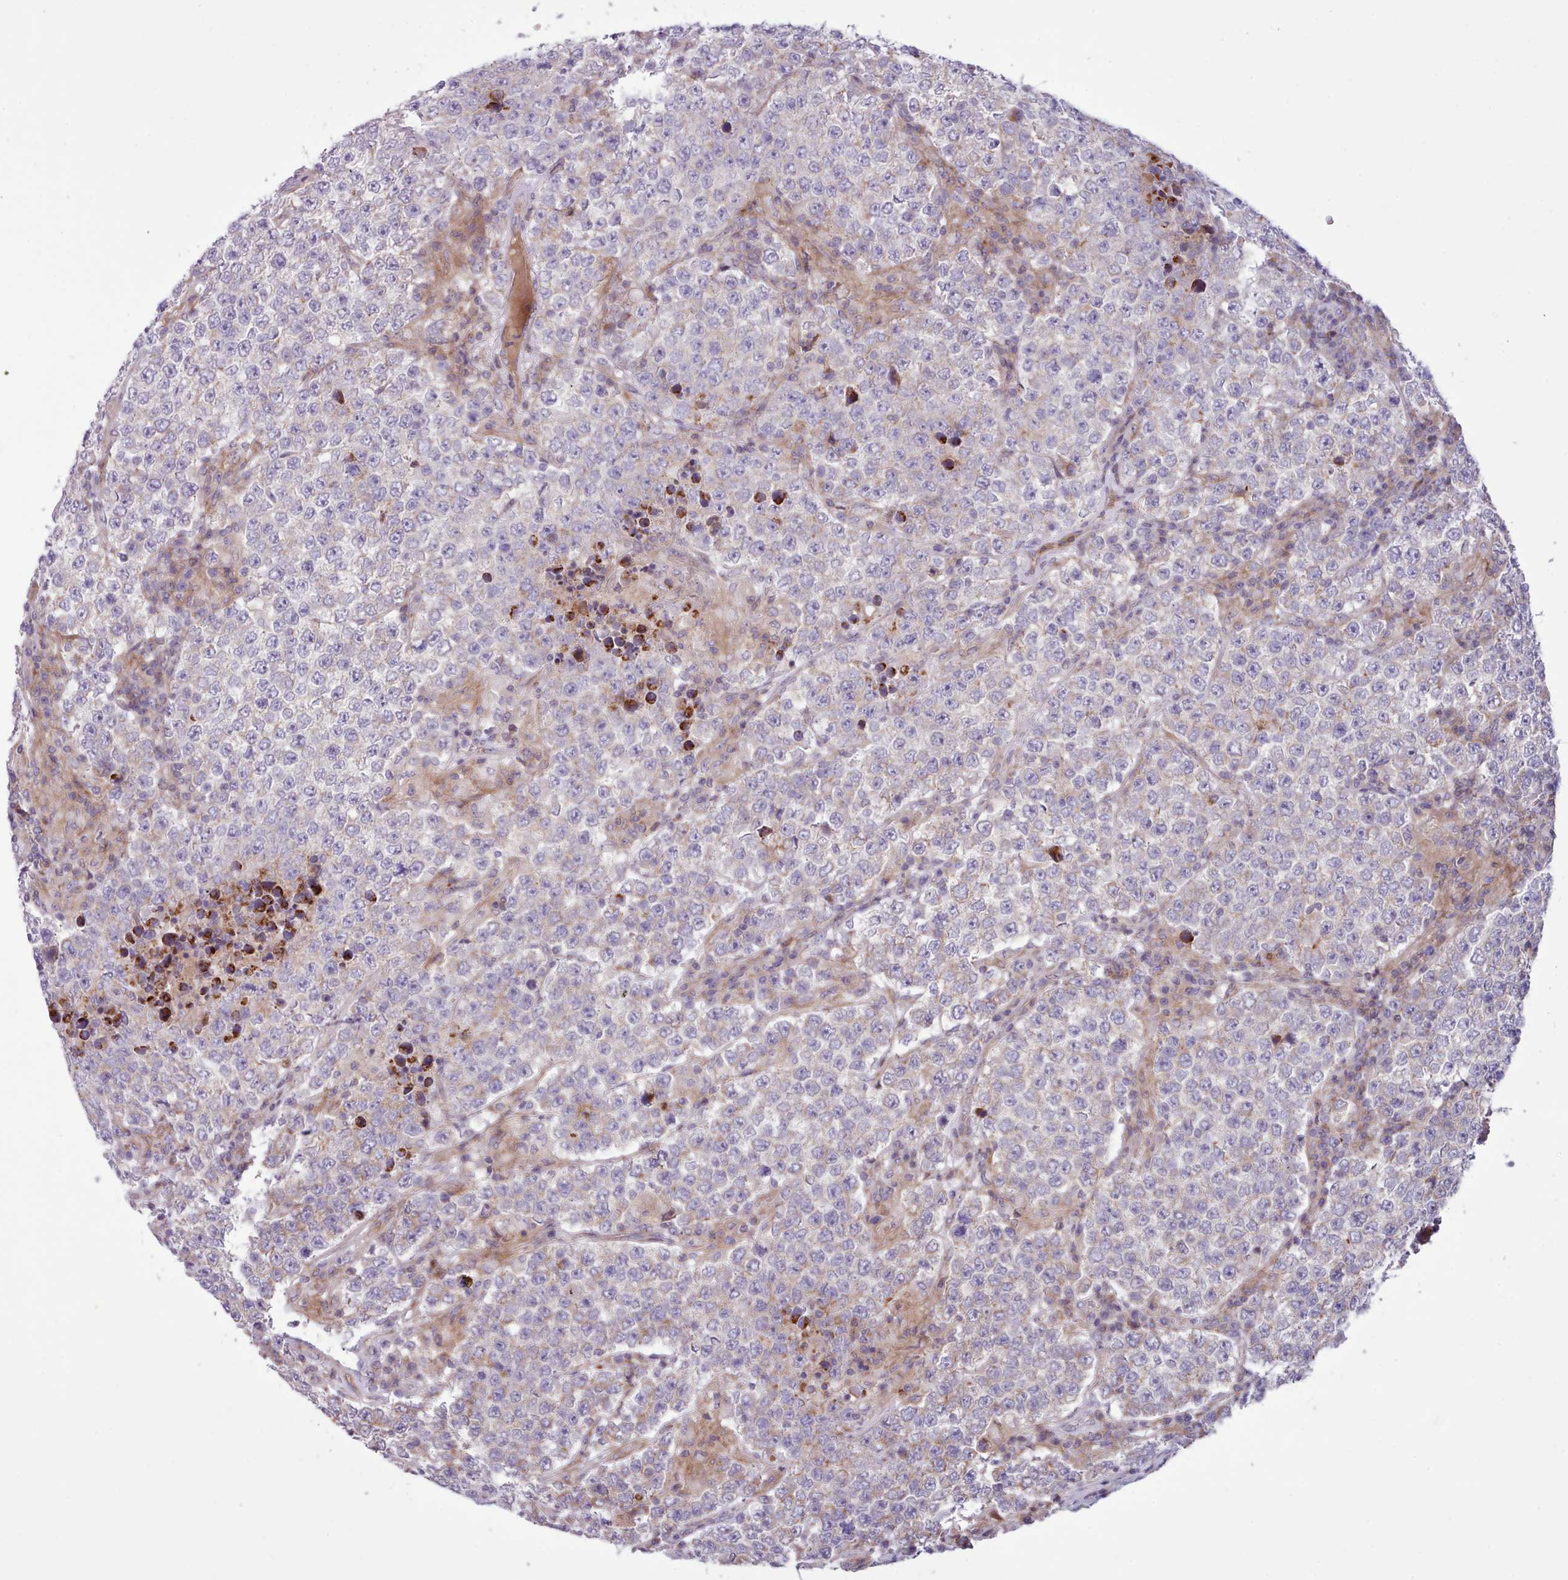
{"staining": {"intensity": "negative", "quantity": "none", "location": "none"}, "tissue": "testis cancer", "cell_type": "Tumor cells", "image_type": "cancer", "snomed": [{"axis": "morphology", "description": "Normal tissue, NOS"}, {"axis": "morphology", "description": "Urothelial carcinoma, High grade"}, {"axis": "morphology", "description": "Seminoma, NOS"}, {"axis": "morphology", "description": "Carcinoma, Embryonal, NOS"}, {"axis": "topography", "description": "Urinary bladder"}, {"axis": "topography", "description": "Testis"}], "caption": "This is a micrograph of immunohistochemistry staining of testis cancer, which shows no staining in tumor cells. Brightfield microscopy of immunohistochemistry (IHC) stained with DAB (3,3'-diaminobenzidine) (brown) and hematoxylin (blue), captured at high magnification.", "gene": "TENT4B", "patient": {"sex": "male", "age": 41}}